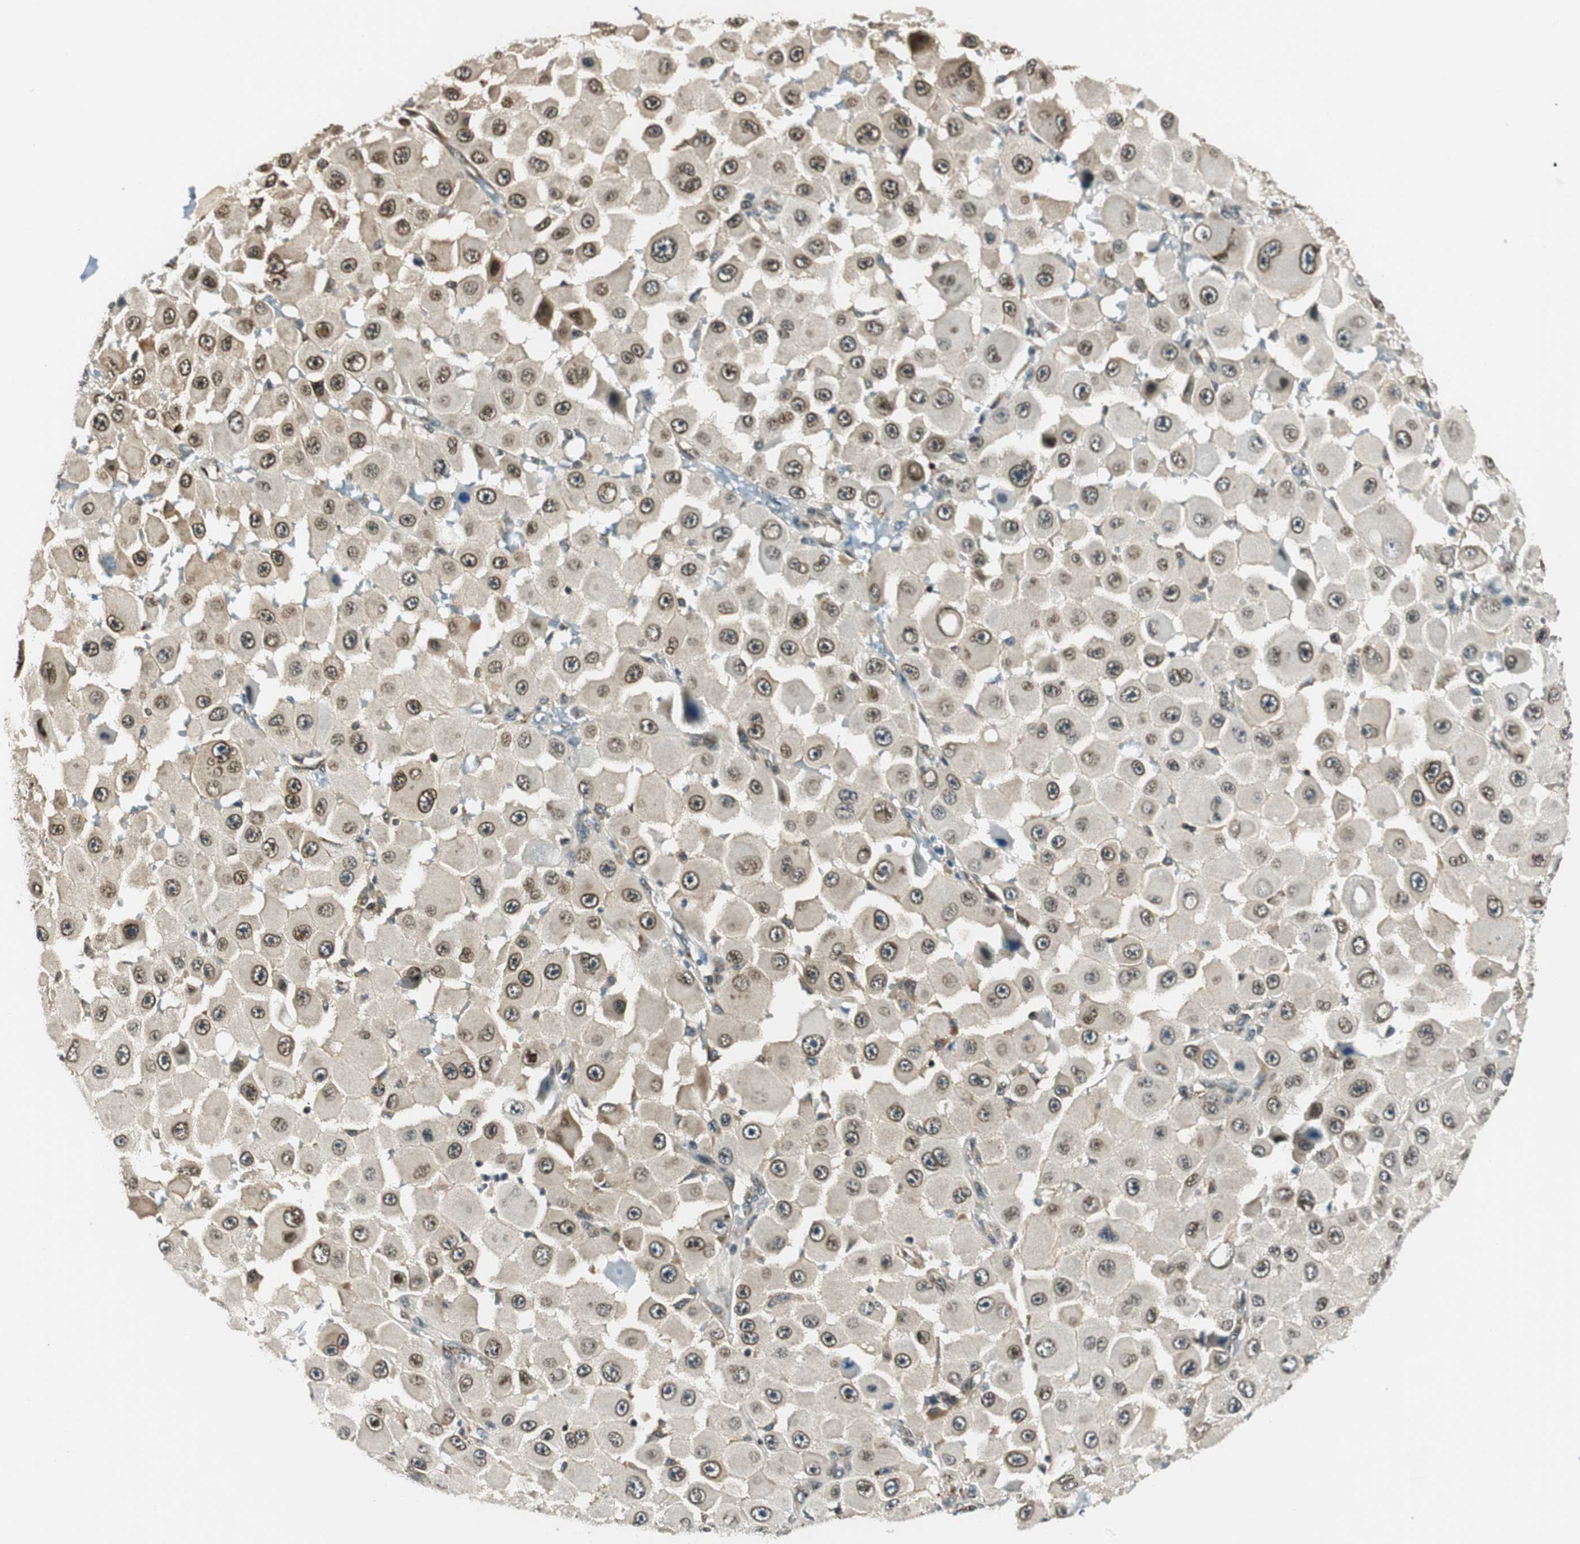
{"staining": {"intensity": "moderate", "quantity": ">75%", "location": "cytoplasmic/membranous,nuclear"}, "tissue": "melanoma", "cell_type": "Tumor cells", "image_type": "cancer", "snomed": [{"axis": "morphology", "description": "Malignant melanoma, NOS"}, {"axis": "topography", "description": "Skin"}], "caption": "An image of melanoma stained for a protein reveals moderate cytoplasmic/membranous and nuclear brown staining in tumor cells.", "gene": "RING1", "patient": {"sex": "female", "age": 81}}